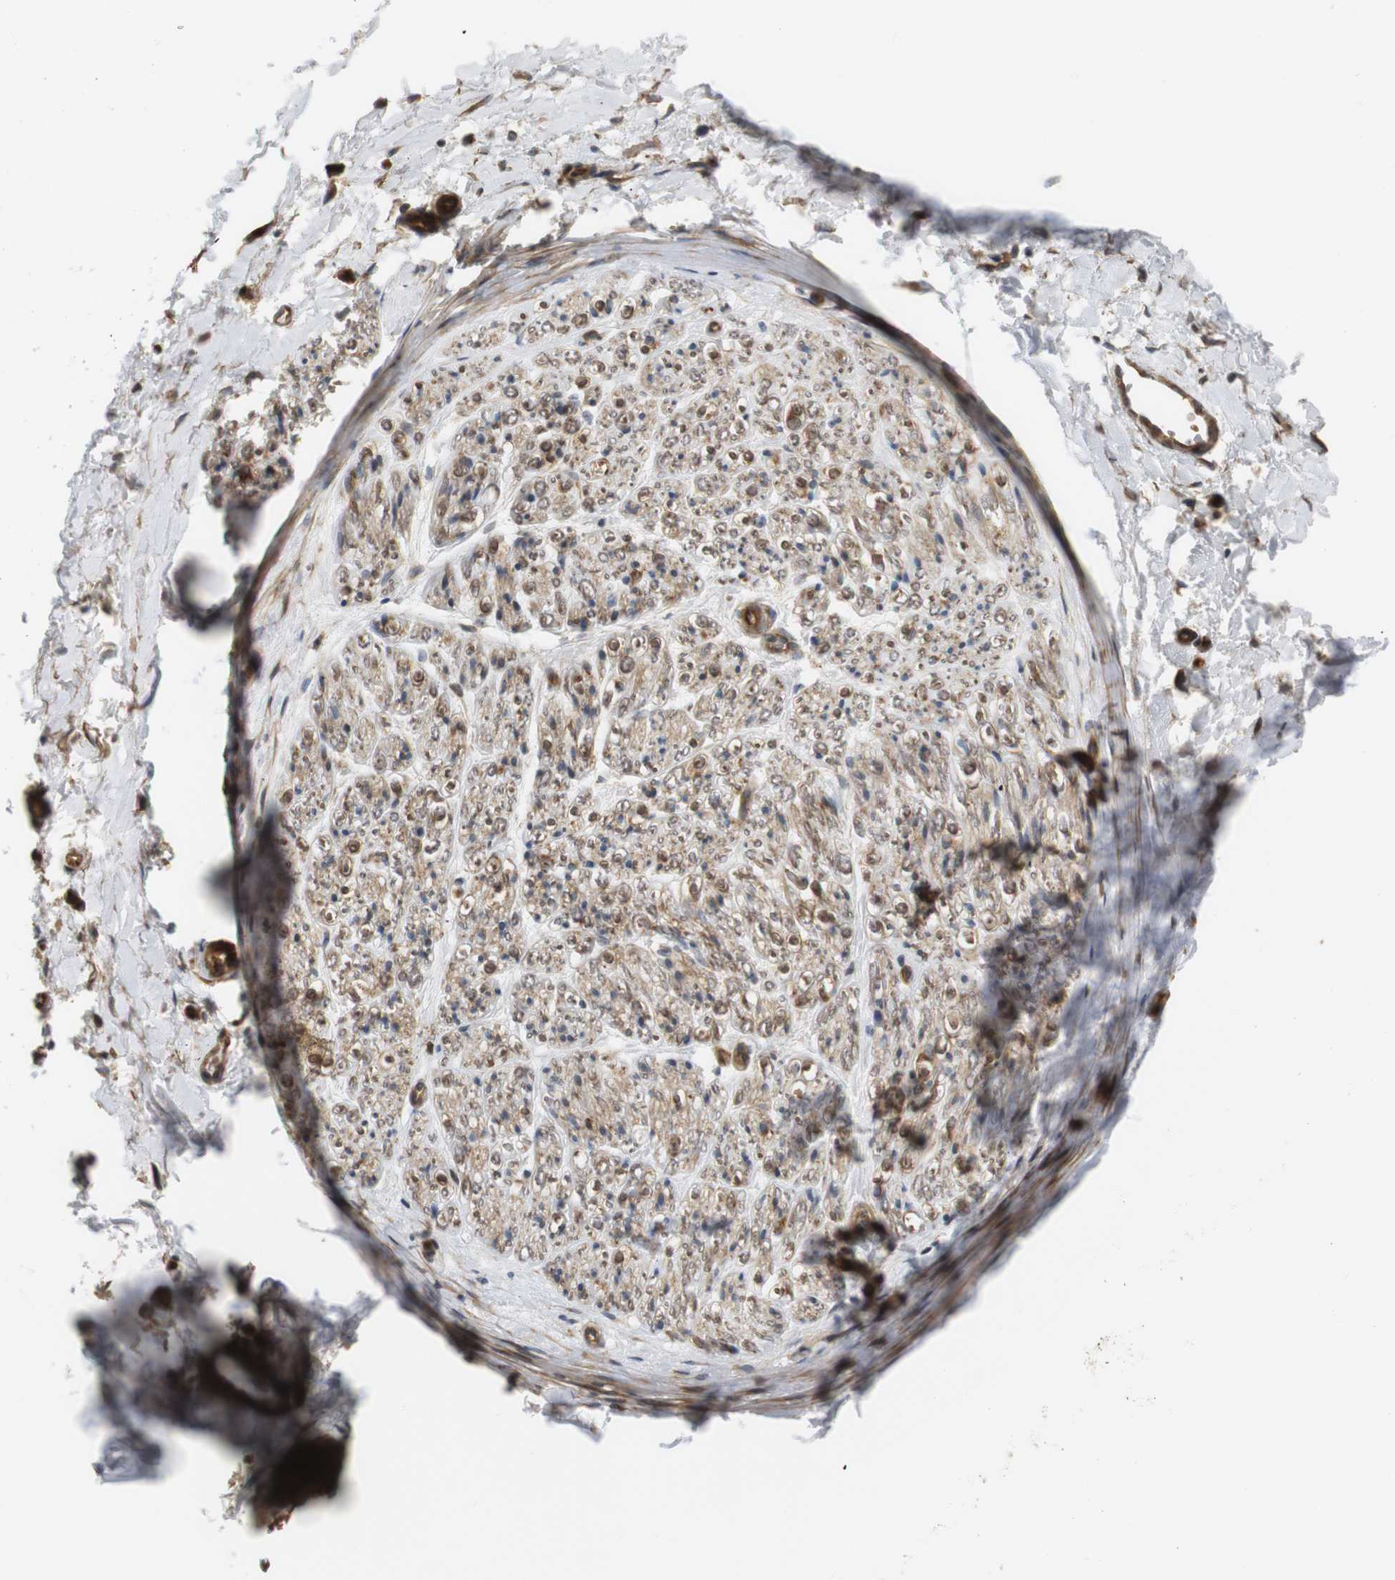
{"staining": {"intensity": "moderate", "quantity": ">75%", "location": "cytoplasmic/membranous"}, "tissue": "adipose tissue", "cell_type": "Adipocytes", "image_type": "normal", "snomed": [{"axis": "morphology", "description": "Normal tissue, NOS"}, {"axis": "morphology", "description": "Squamous cell carcinoma, NOS"}, {"axis": "topography", "description": "Skin"}, {"axis": "topography", "description": "Peripheral nerve tissue"}], "caption": "Immunohistochemical staining of normal adipose tissue displays medium levels of moderate cytoplasmic/membranous expression in approximately >75% of adipocytes.", "gene": "RPTOR", "patient": {"sex": "male", "age": 83}}